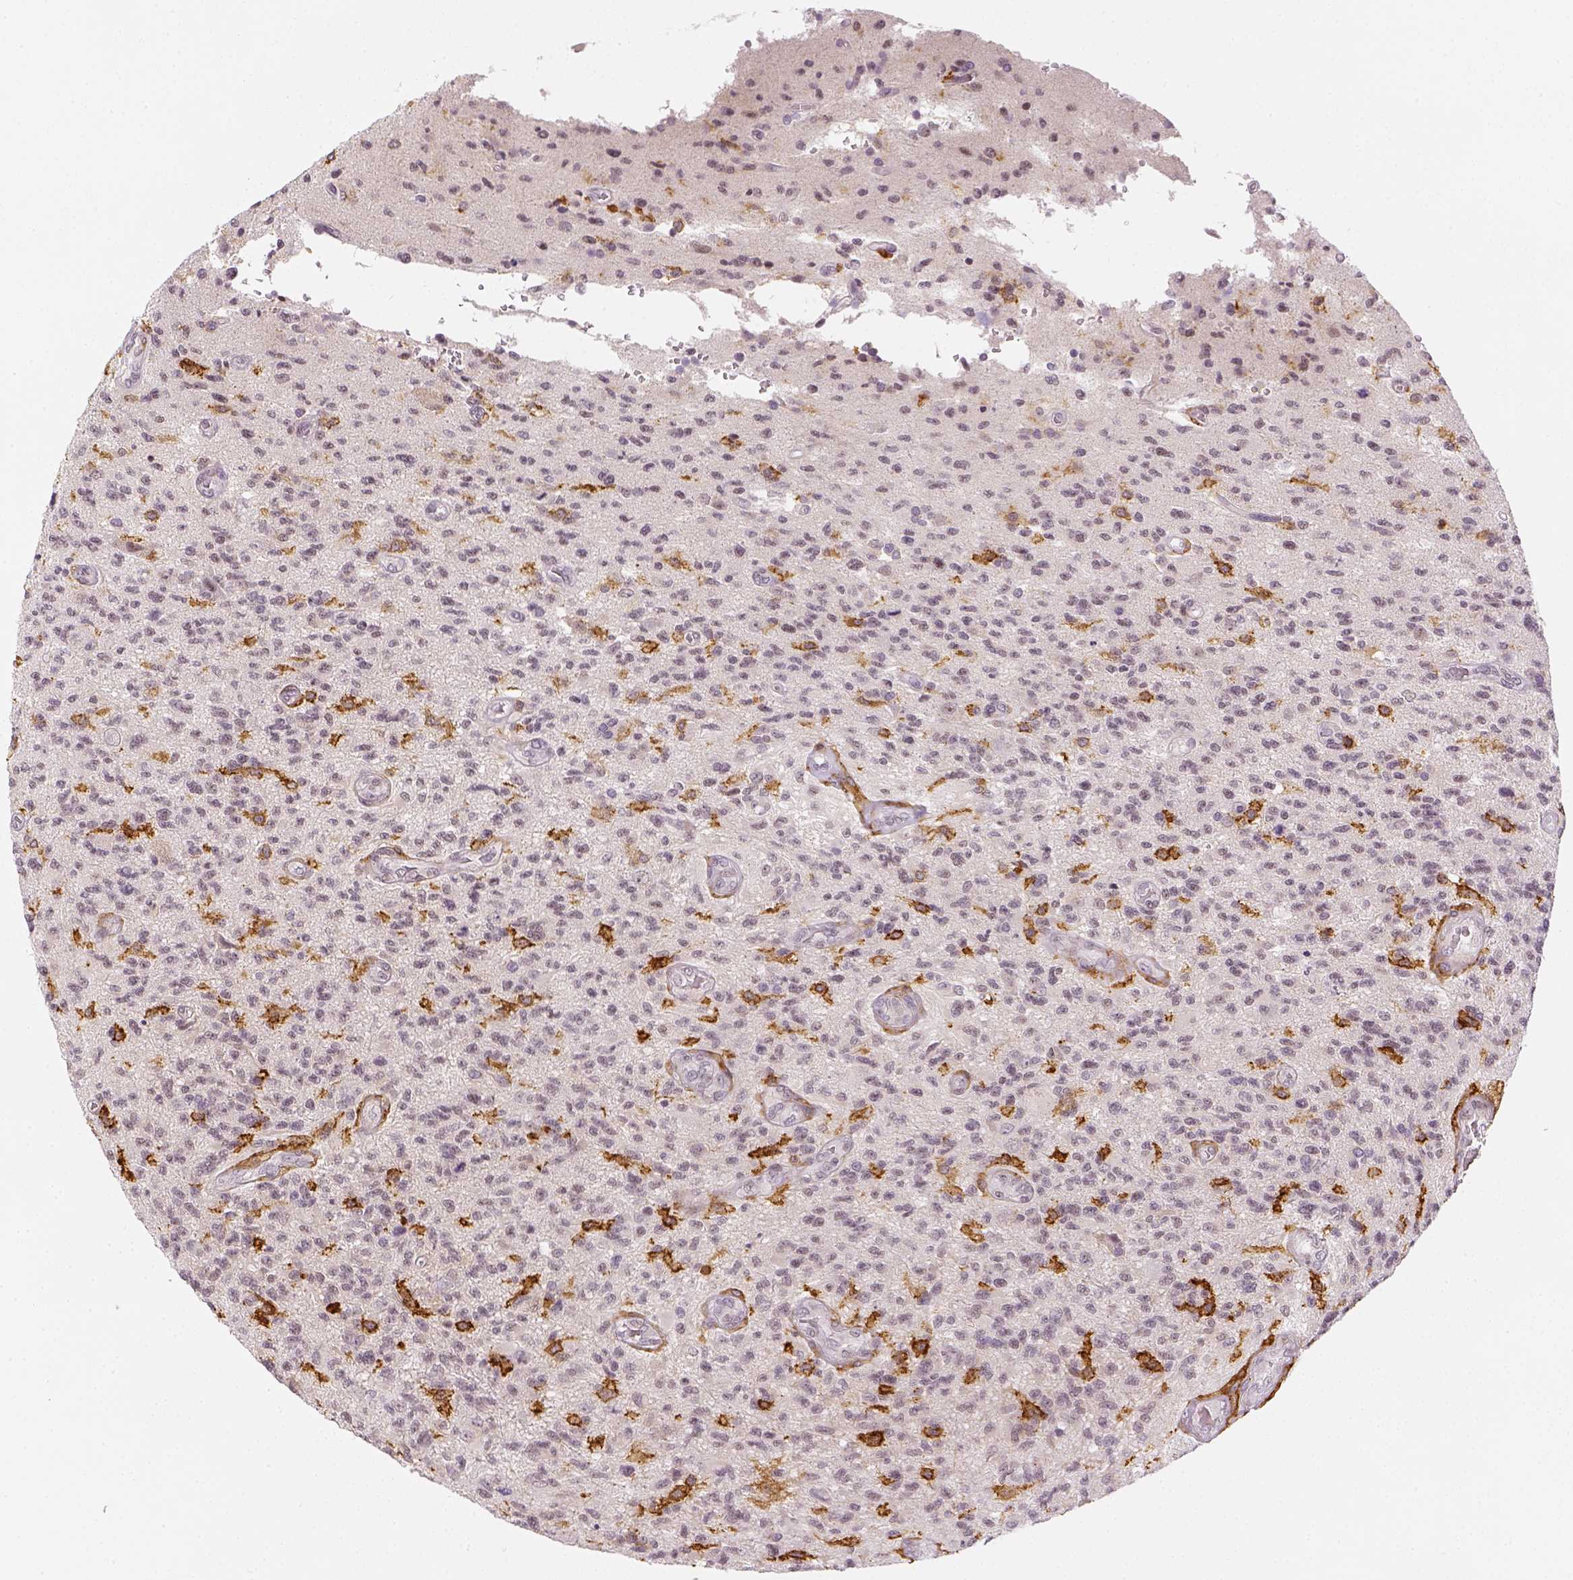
{"staining": {"intensity": "negative", "quantity": "none", "location": "none"}, "tissue": "glioma", "cell_type": "Tumor cells", "image_type": "cancer", "snomed": [{"axis": "morphology", "description": "Glioma, malignant, High grade"}, {"axis": "topography", "description": "Brain"}], "caption": "Immunohistochemistry of glioma displays no expression in tumor cells.", "gene": "CD14", "patient": {"sex": "male", "age": 56}}